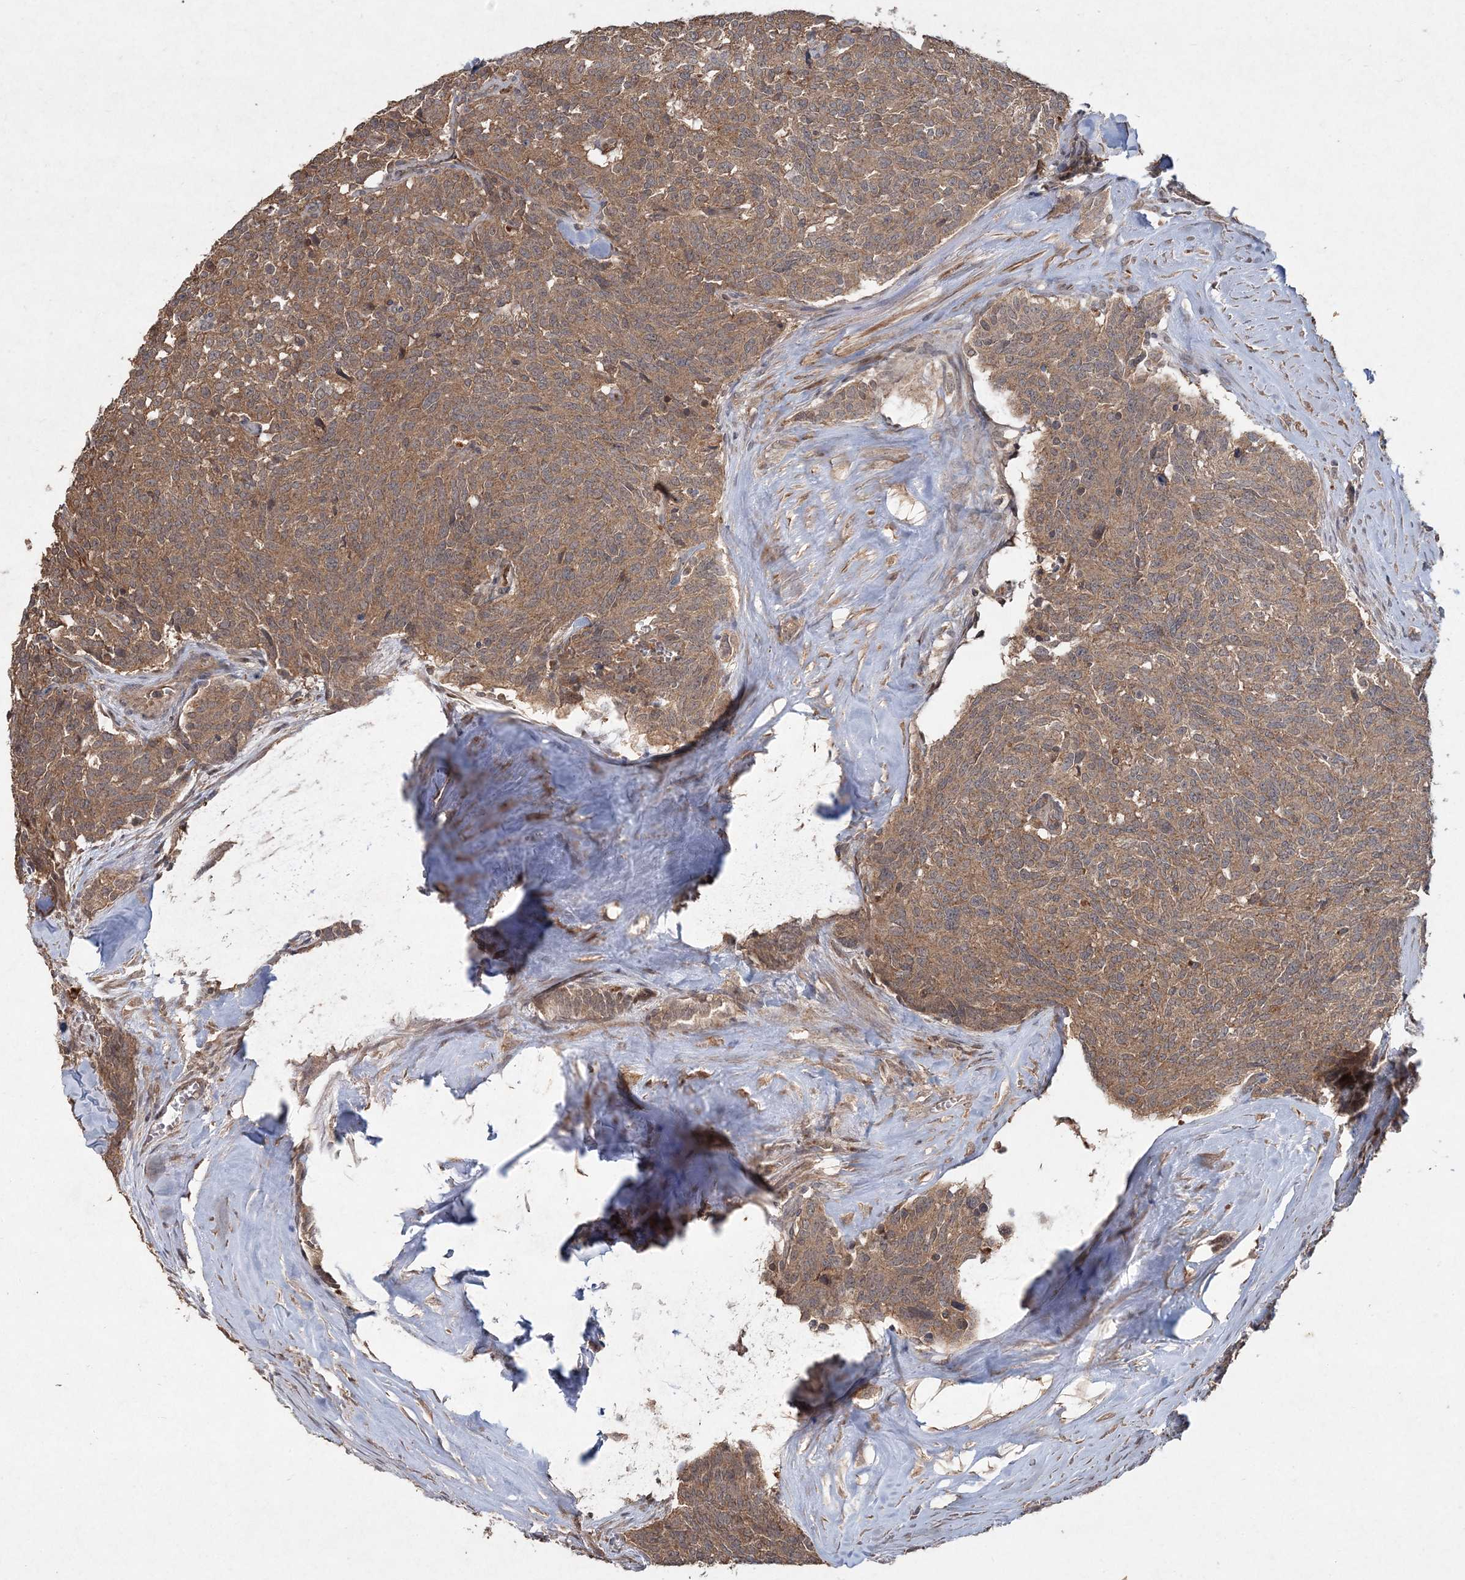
{"staining": {"intensity": "moderate", "quantity": ">75%", "location": "cytoplasmic/membranous"}, "tissue": "carcinoid", "cell_type": "Tumor cells", "image_type": "cancer", "snomed": [{"axis": "morphology", "description": "Carcinoid, malignant, NOS"}, {"axis": "topography", "description": "Lung"}], "caption": "Immunohistochemical staining of human carcinoid reveals medium levels of moderate cytoplasmic/membranous protein positivity in about >75% of tumor cells.", "gene": "SPRY1", "patient": {"sex": "female", "age": 46}}